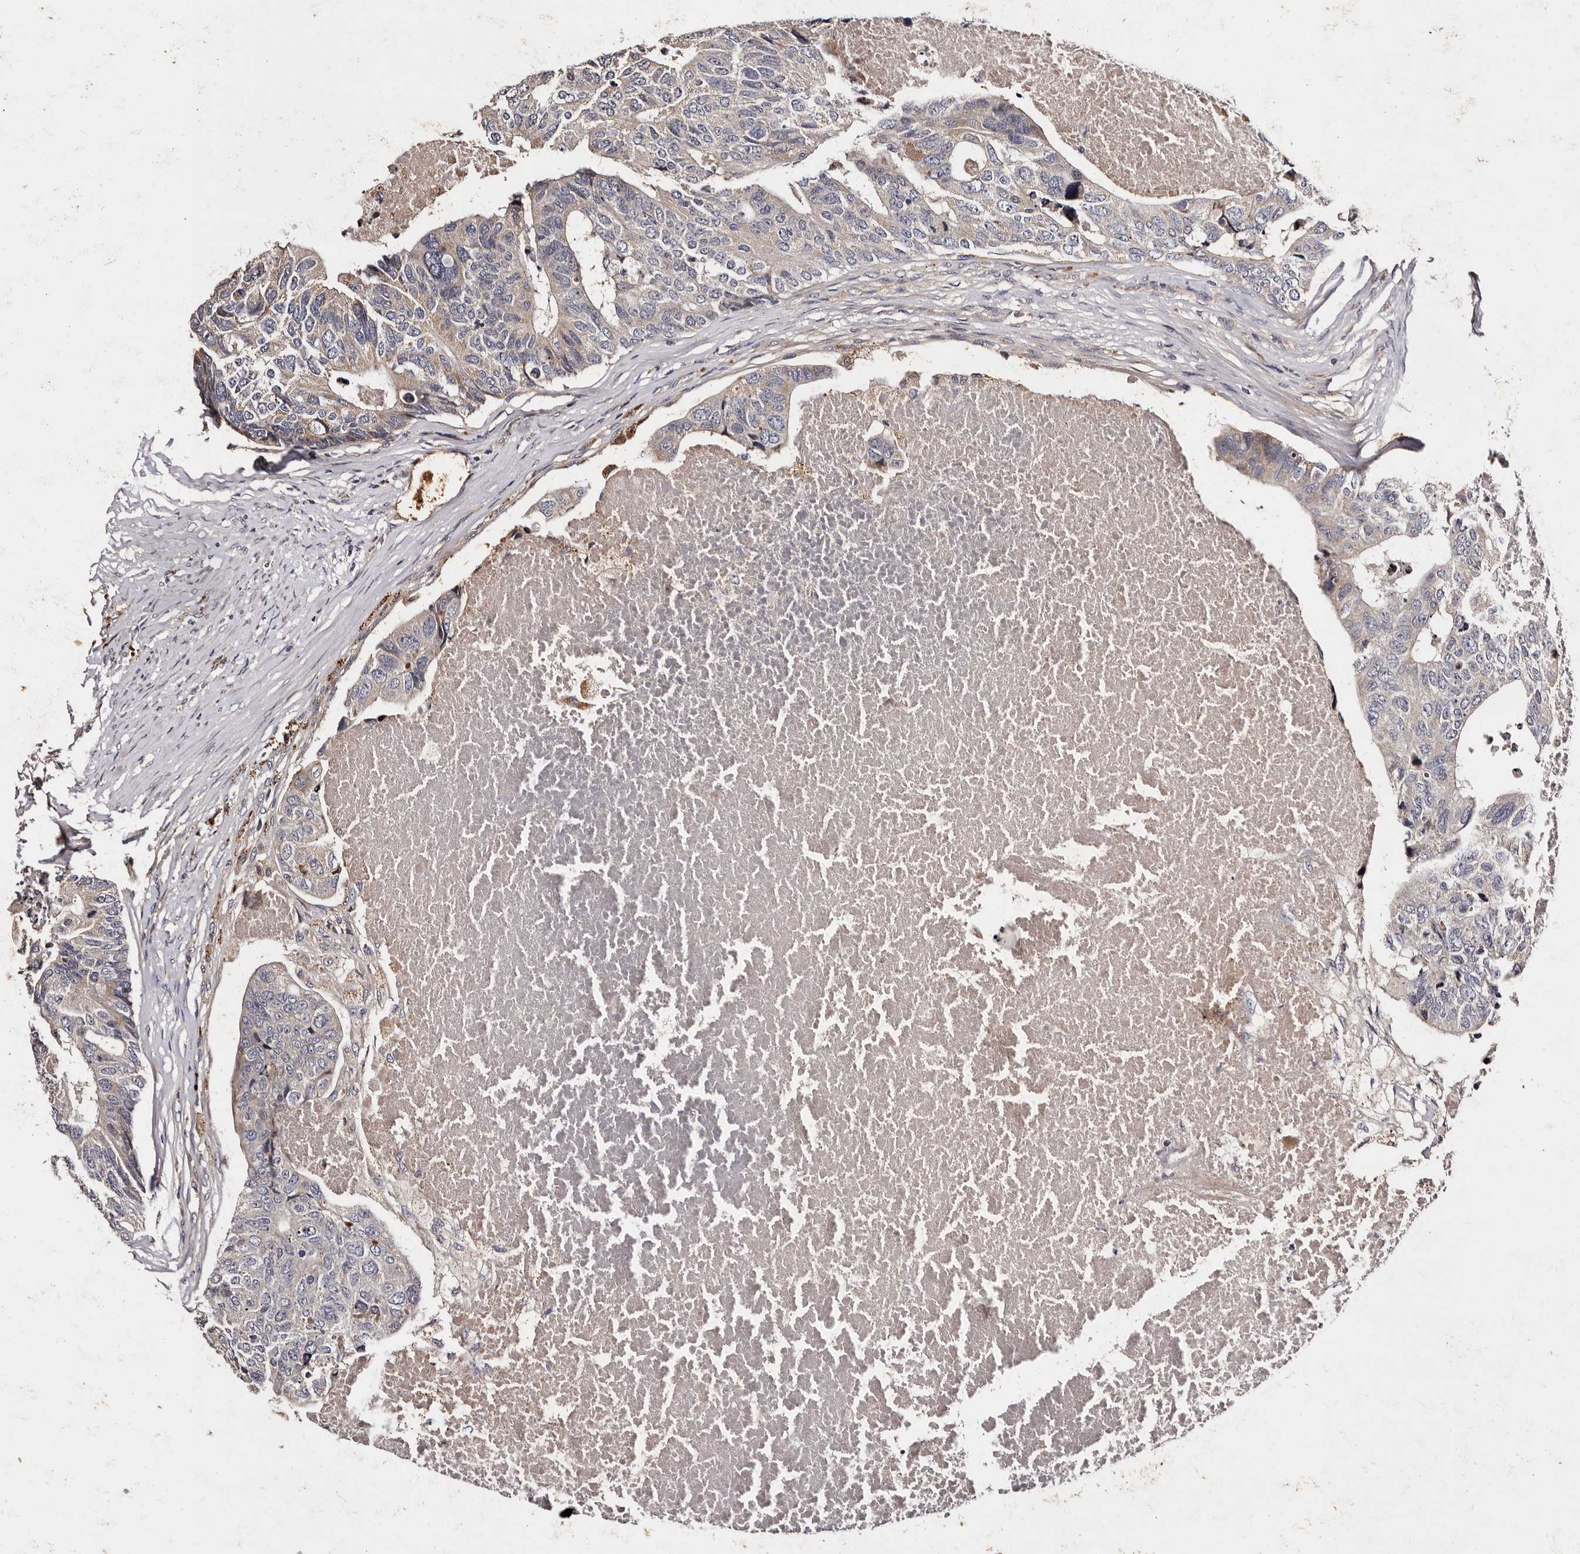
{"staining": {"intensity": "negative", "quantity": "none", "location": "none"}, "tissue": "colorectal cancer", "cell_type": "Tumor cells", "image_type": "cancer", "snomed": [{"axis": "morphology", "description": "Adenocarcinoma, NOS"}, {"axis": "topography", "description": "Colon"}], "caption": "Tumor cells are negative for protein expression in human adenocarcinoma (colorectal).", "gene": "ADCK5", "patient": {"sex": "female", "age": 67}}